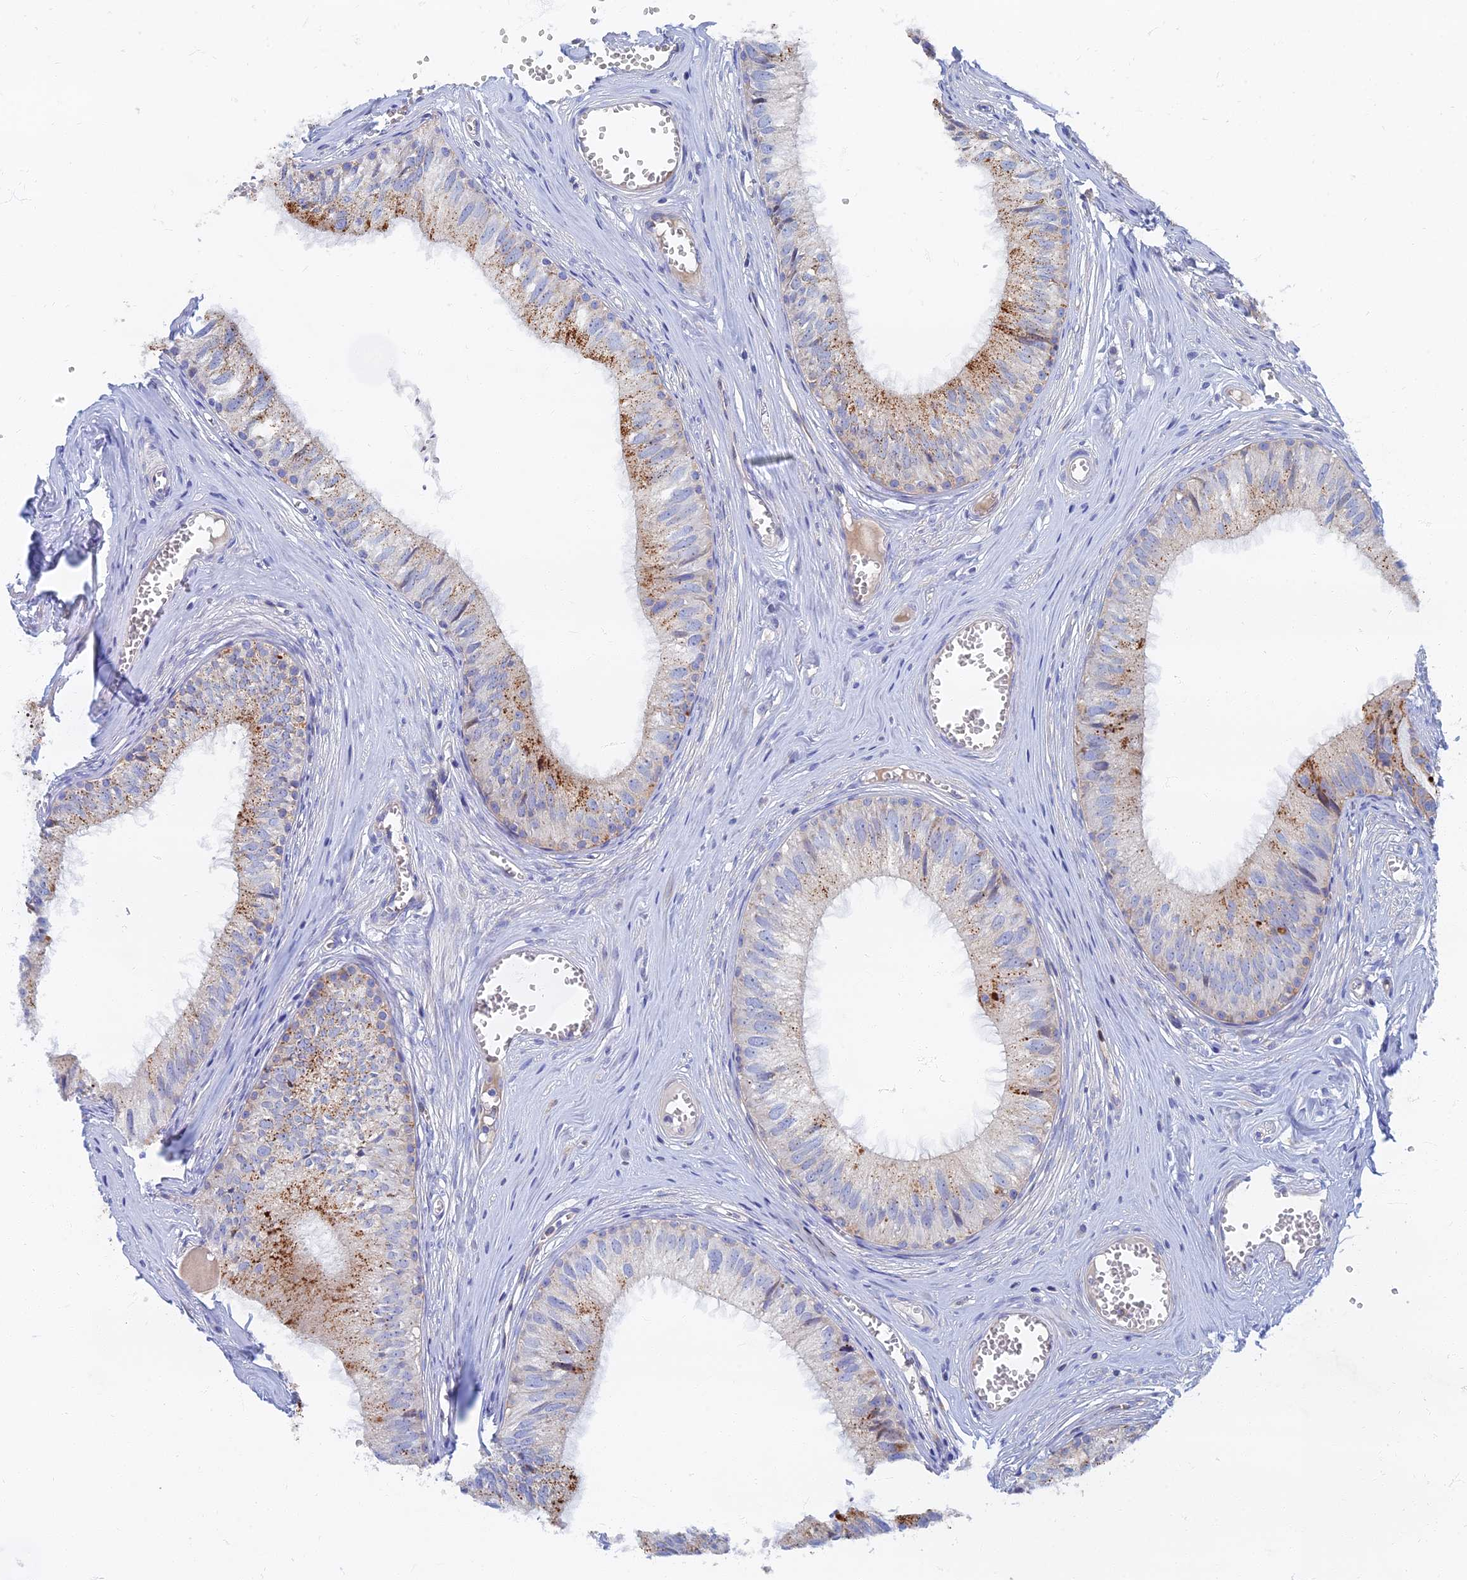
{"staining": {"intensity": "moderate", "quantity": "25%-75%", "location": "cytoplasmic/membranous"}, "tissue": "epididymis", "cell_type": "Glandular cells", "image_type": "normal", "snomed": [{"axis": "morphology", "description": "Normal tissue, NOS"}, {"axis": "topography", "description": "Epididymis"}], "caption": "DAB immunohistochemical staining of unremarkable epididymis reveals moderate cytoplasmic/membranous protein expression in about 25%-75% of glandular cells.", "gene": "TMEM44", "patient": {"sex": "male", "age": 36}}